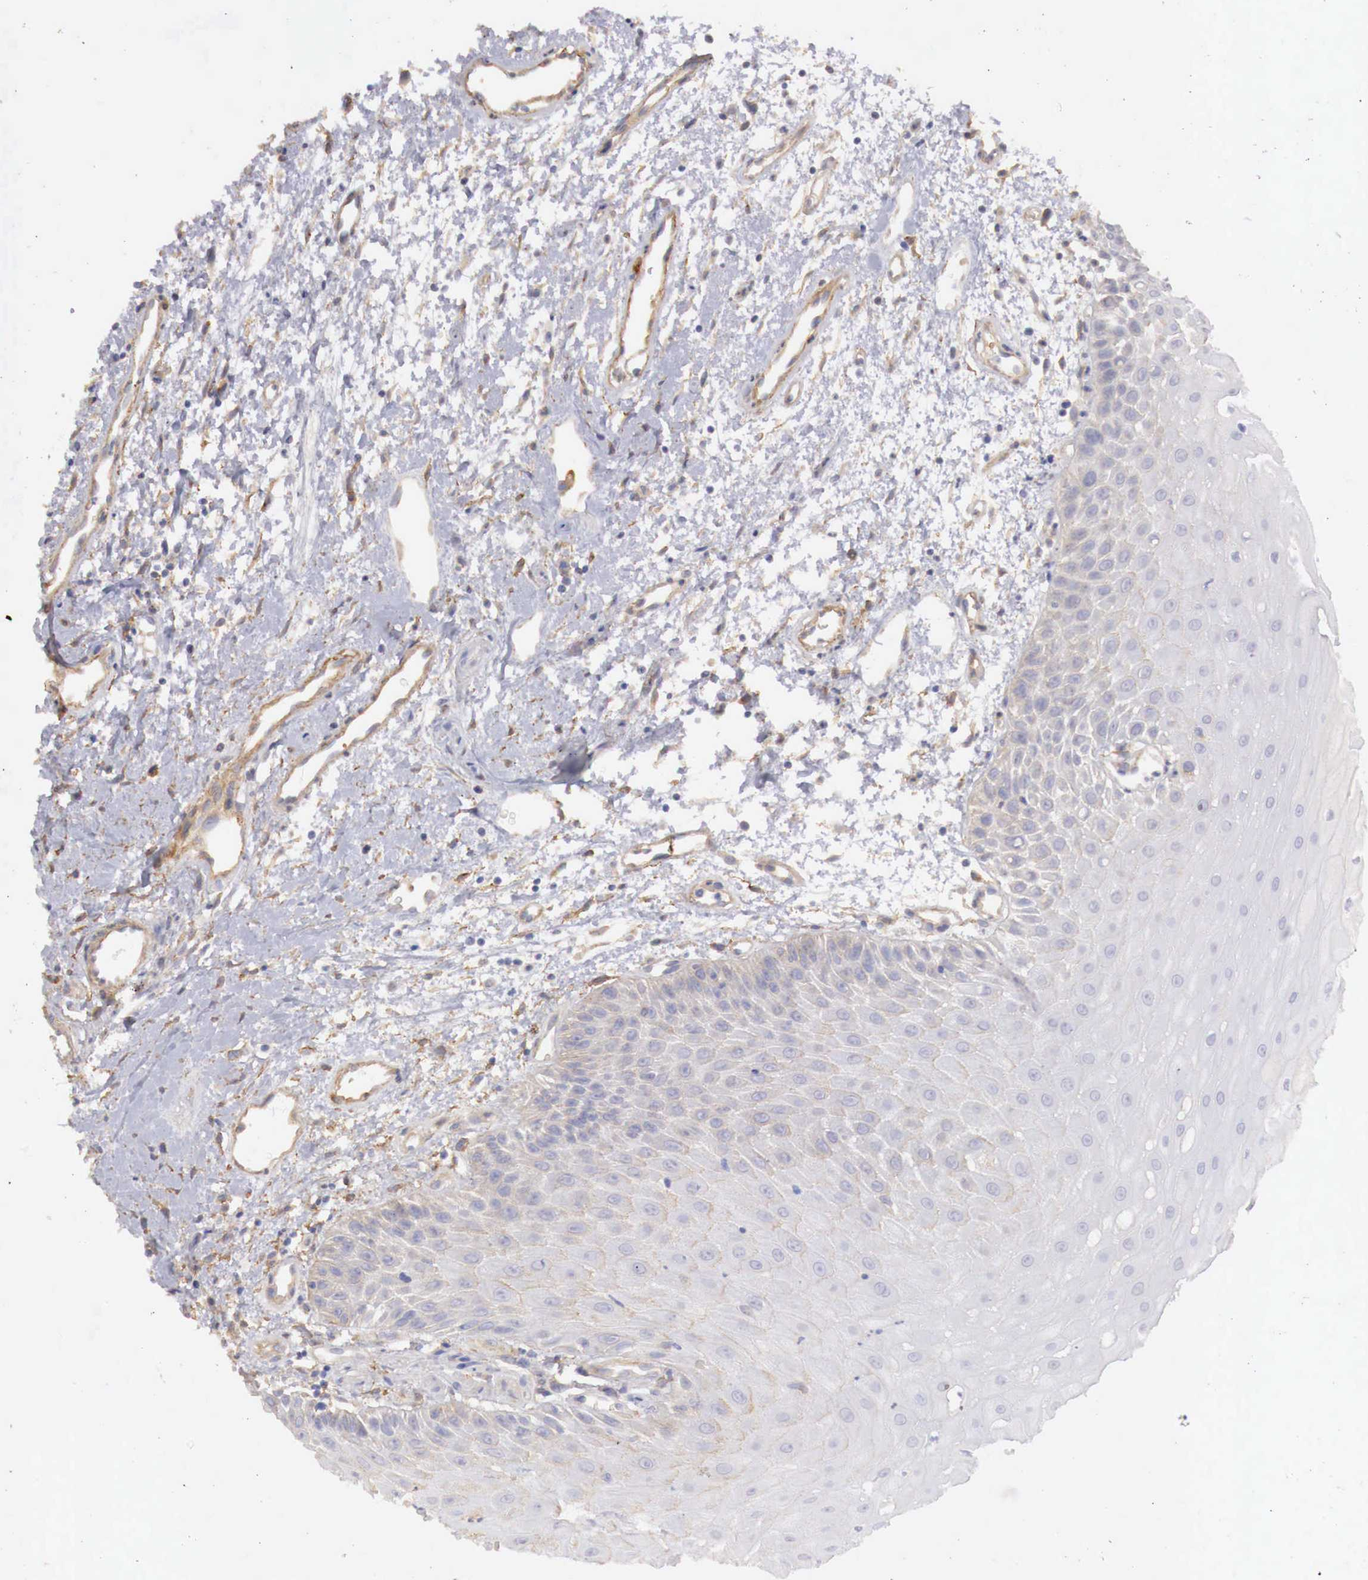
{"staining": {"intensity": "weak", "quantity": "25%-75%", "location": "cytoplasmic/membranous"}, "tissue": "oral mucosa", "cell_type": "Squamous epithelial cells", "image_type": "normal", "snomed": [{"axis": "morphology", "description": "Normal tissue, NOS"}, {"axis": "topography", "description": "Oral tissue"}], "caption": "Protein expression analysis of benign oral mucosa displays weak cytoplasmic/membranous expression in about 25%-75% of squamous epithelial cells.", "gene": "KLHDC7B", "patient": {"sex": "male", "age": 54}}